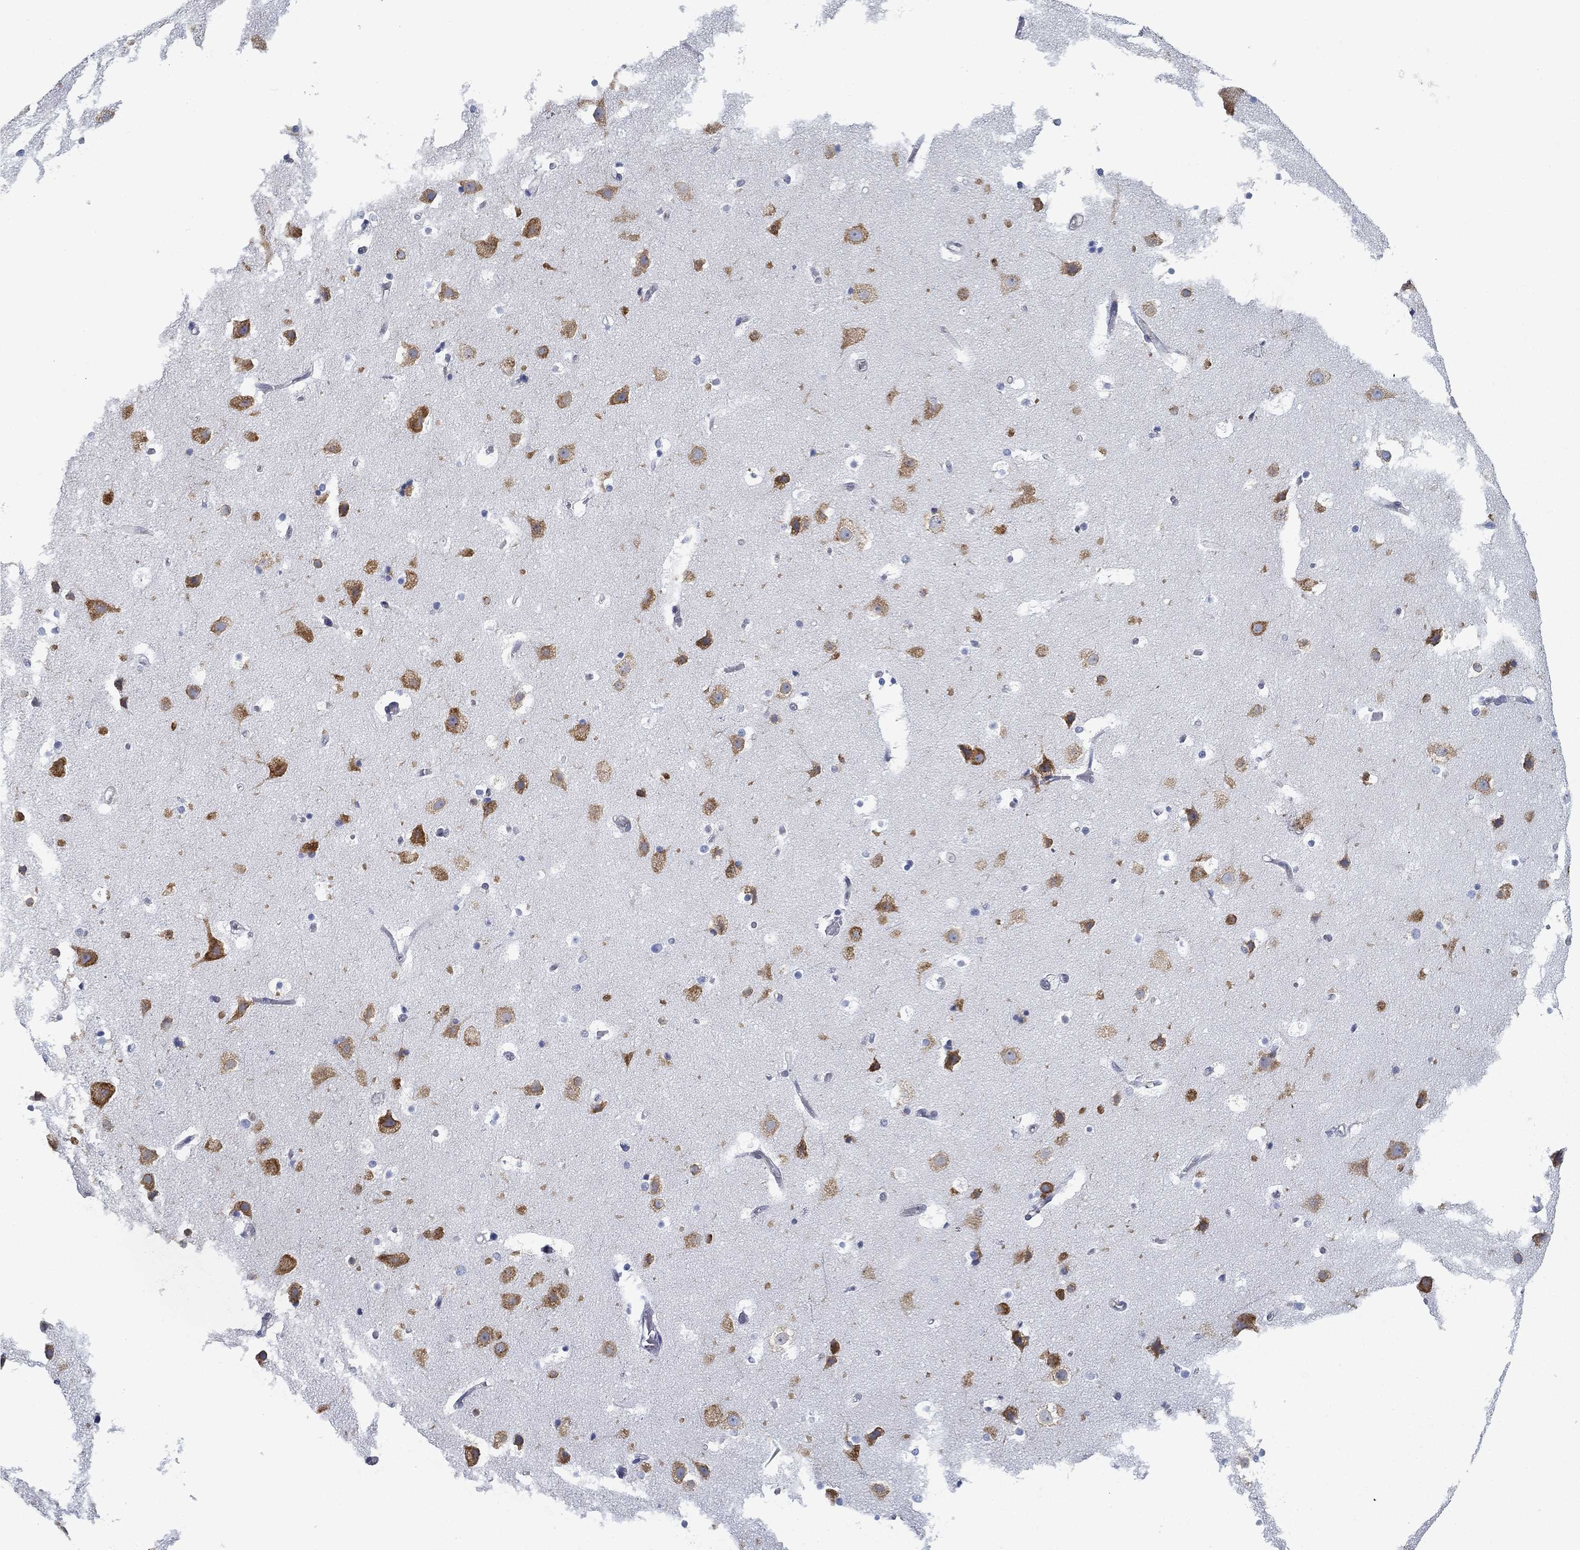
{"staining": {"intensity": "negative", "quantity": "none", "location": "none"}, "tissue": "cerebral cortex", "cell_type": "Endothelial cells", "image_type": "normal", "snomed": [{"axis": "morphology", "description": "Normal tissue, NOS"}, {"axis": "topography", "description": "Cerebral cortex"}], "caption": "Histopathology image shows no protein staining in endothelial cells of benign cerebral cortex.", "gene": "FXR1", "patient": {"sex": "female", "age": 52}}